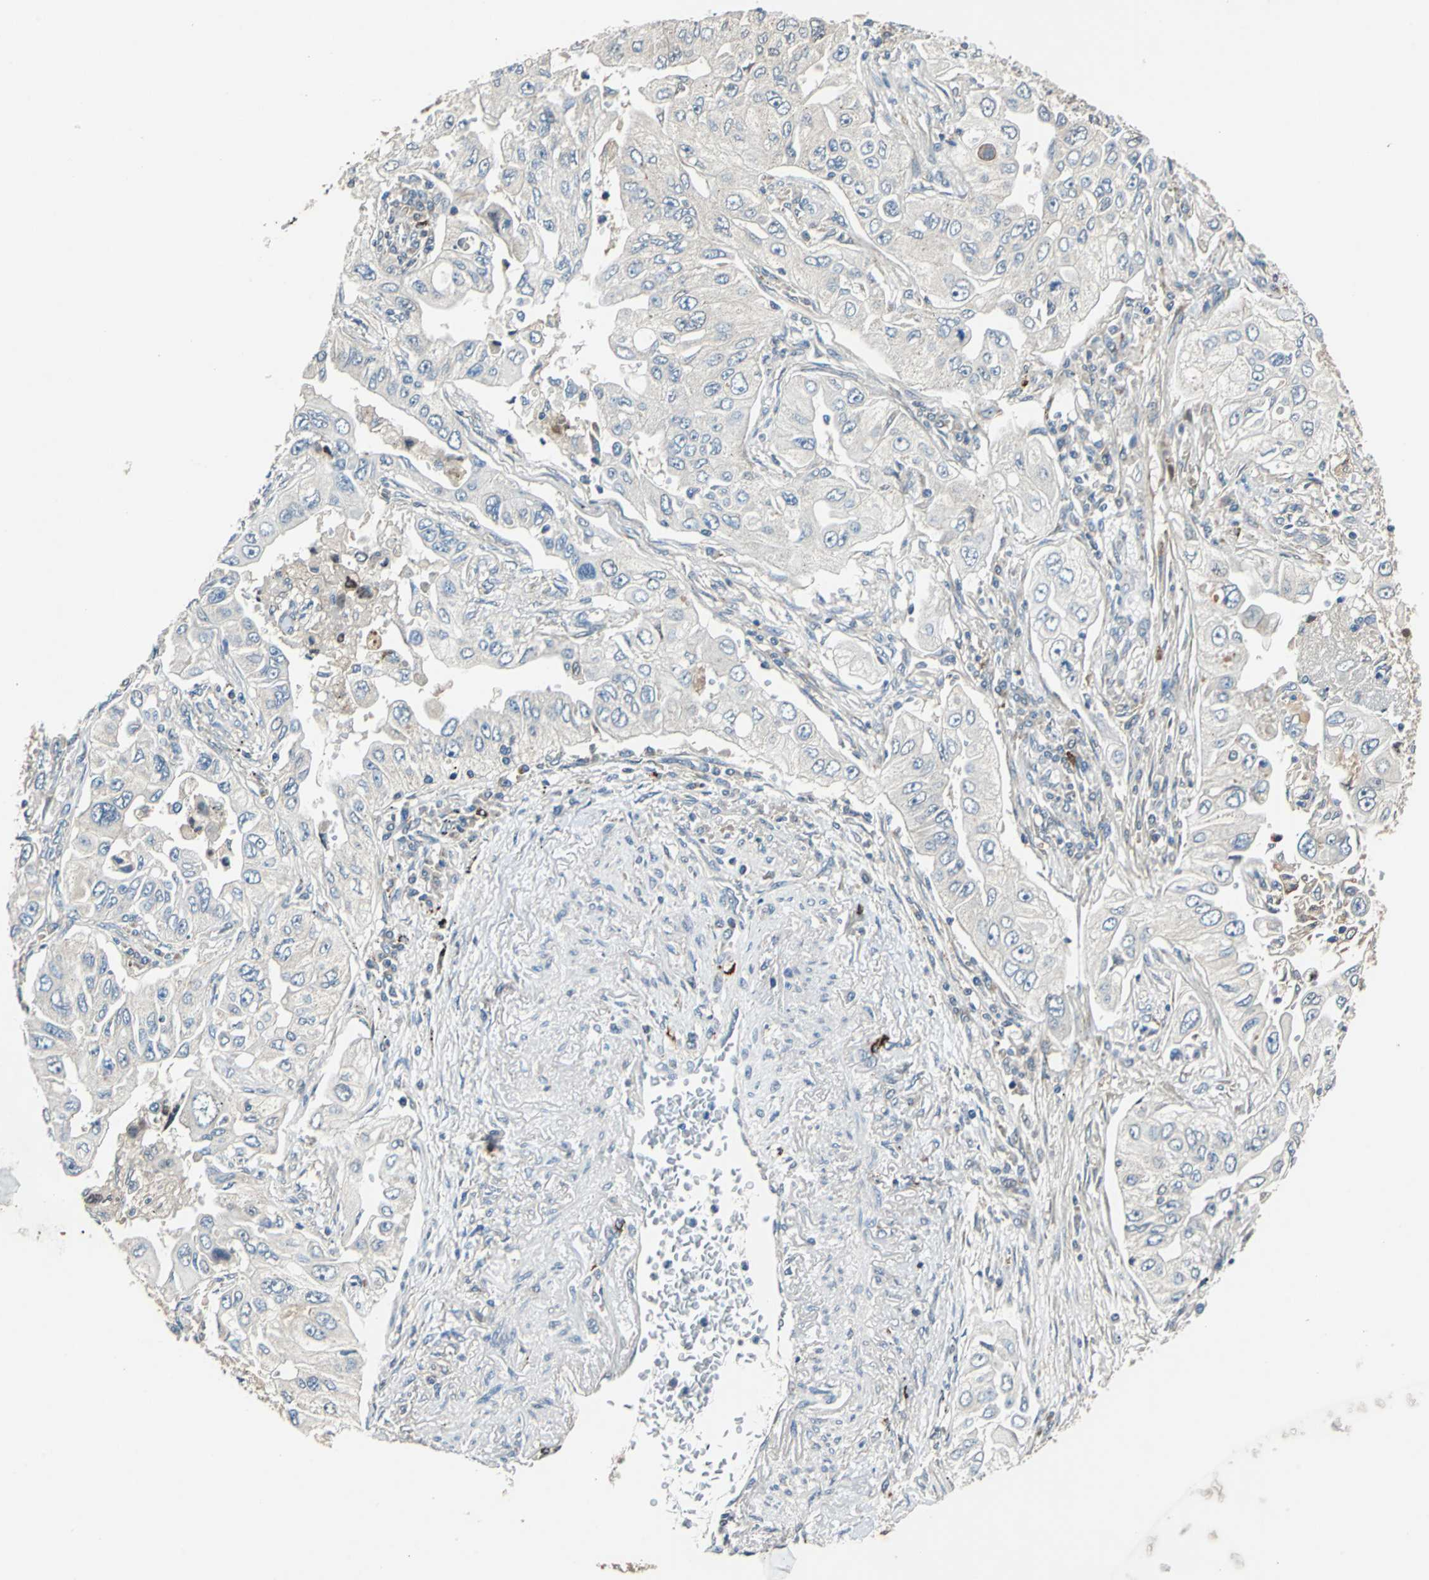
{"staining": {"intensity": "weak", "quantity": "<25%", "location": "cytoplasmic/membranous"}, "tissue": "lung cancer", "cell_type": "Tumor cells", "image_type": "cancer", "snomed": [{"axis": "morphology", "description": "Adenocarcinoma, NOS"}, {"axis": "topography", "description": "Lung"}], "caption": "Adenocarcinoma (lung) was stained to show a protein in brown. There is no significant expression in tumor cells.", "gene": "SLC19A2", "patient": {"sex": "male", "age": 84}}